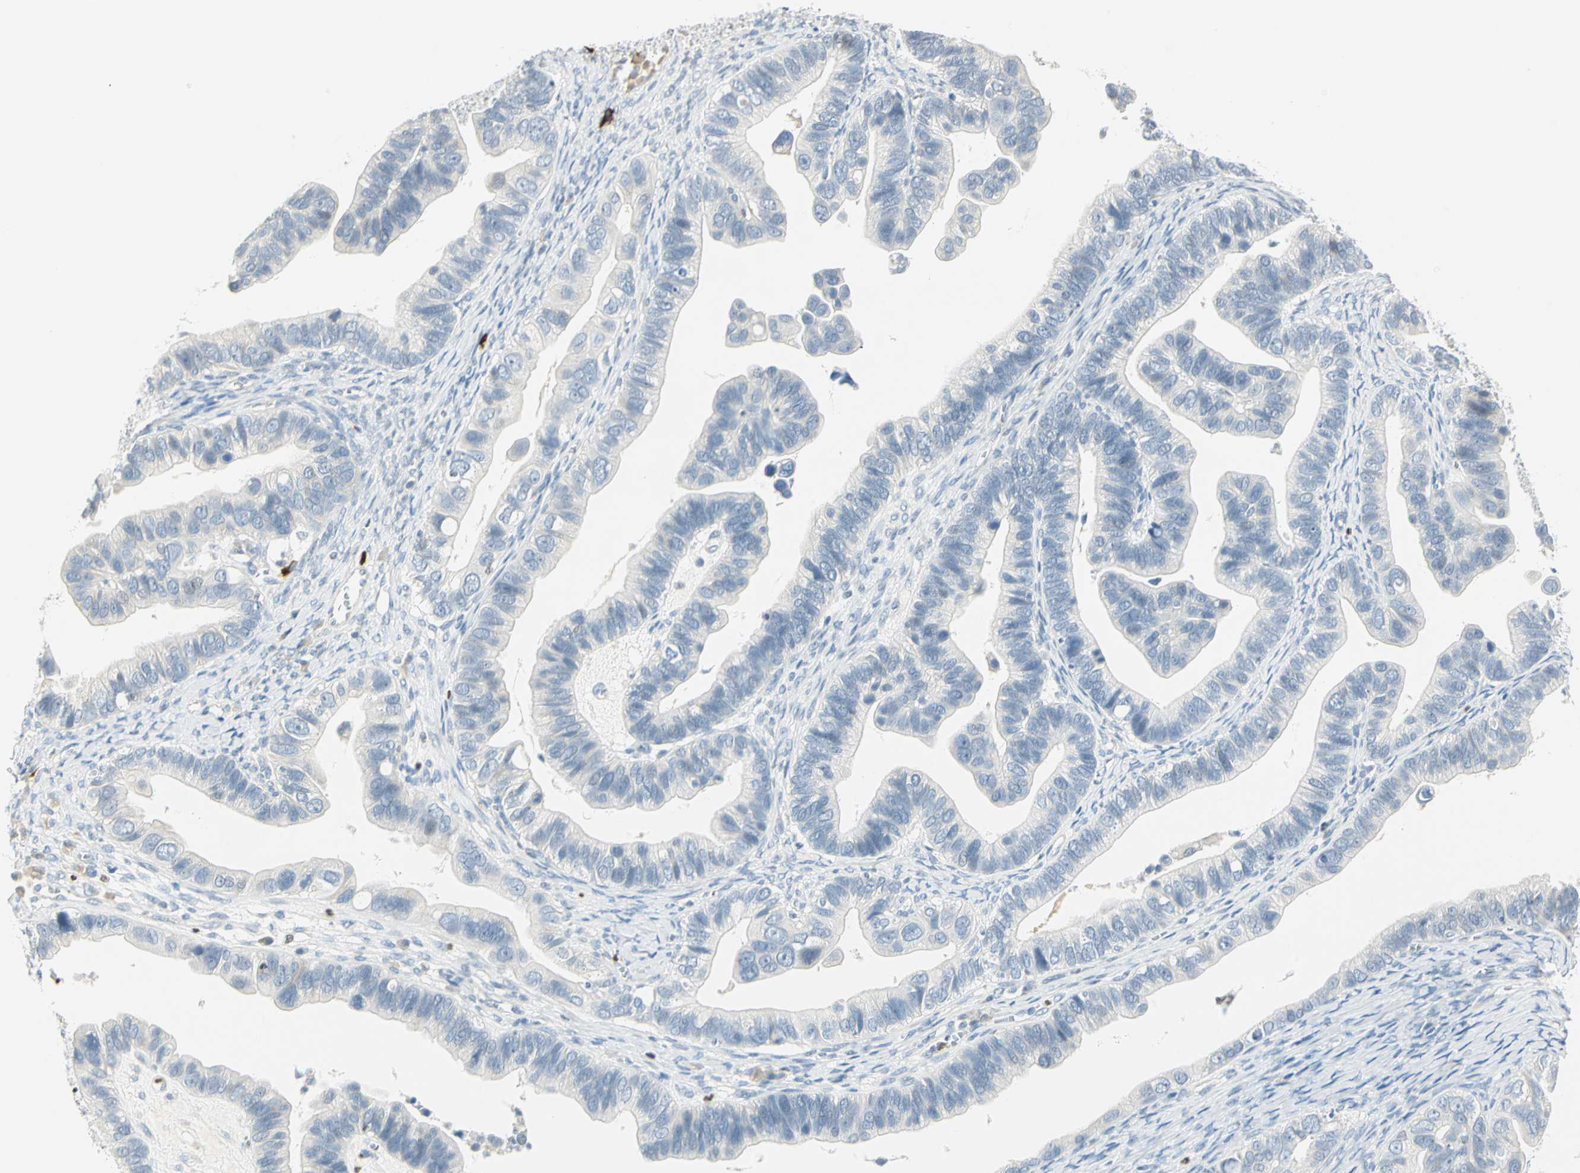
{"staining": {"intensity": "negative", "quantity": "none", "location": "none"}, "tissue": "ovarian cancer", "cell_type": "Tumor cells", "image_type": "cancer", "snomed": [{"axis": "morphology", "description": "Cystadenocarcinoma, serous, NOS"}, {"axis": "topography", "description": "Ovary"}], "caption": "Immunohistochemical staining of serous cystadenocarcinoma (ovarian) exhibits no significant staining in tumor cells.", "gene": "MLLT10", "patient": {"sex": "female", "age": 56}}